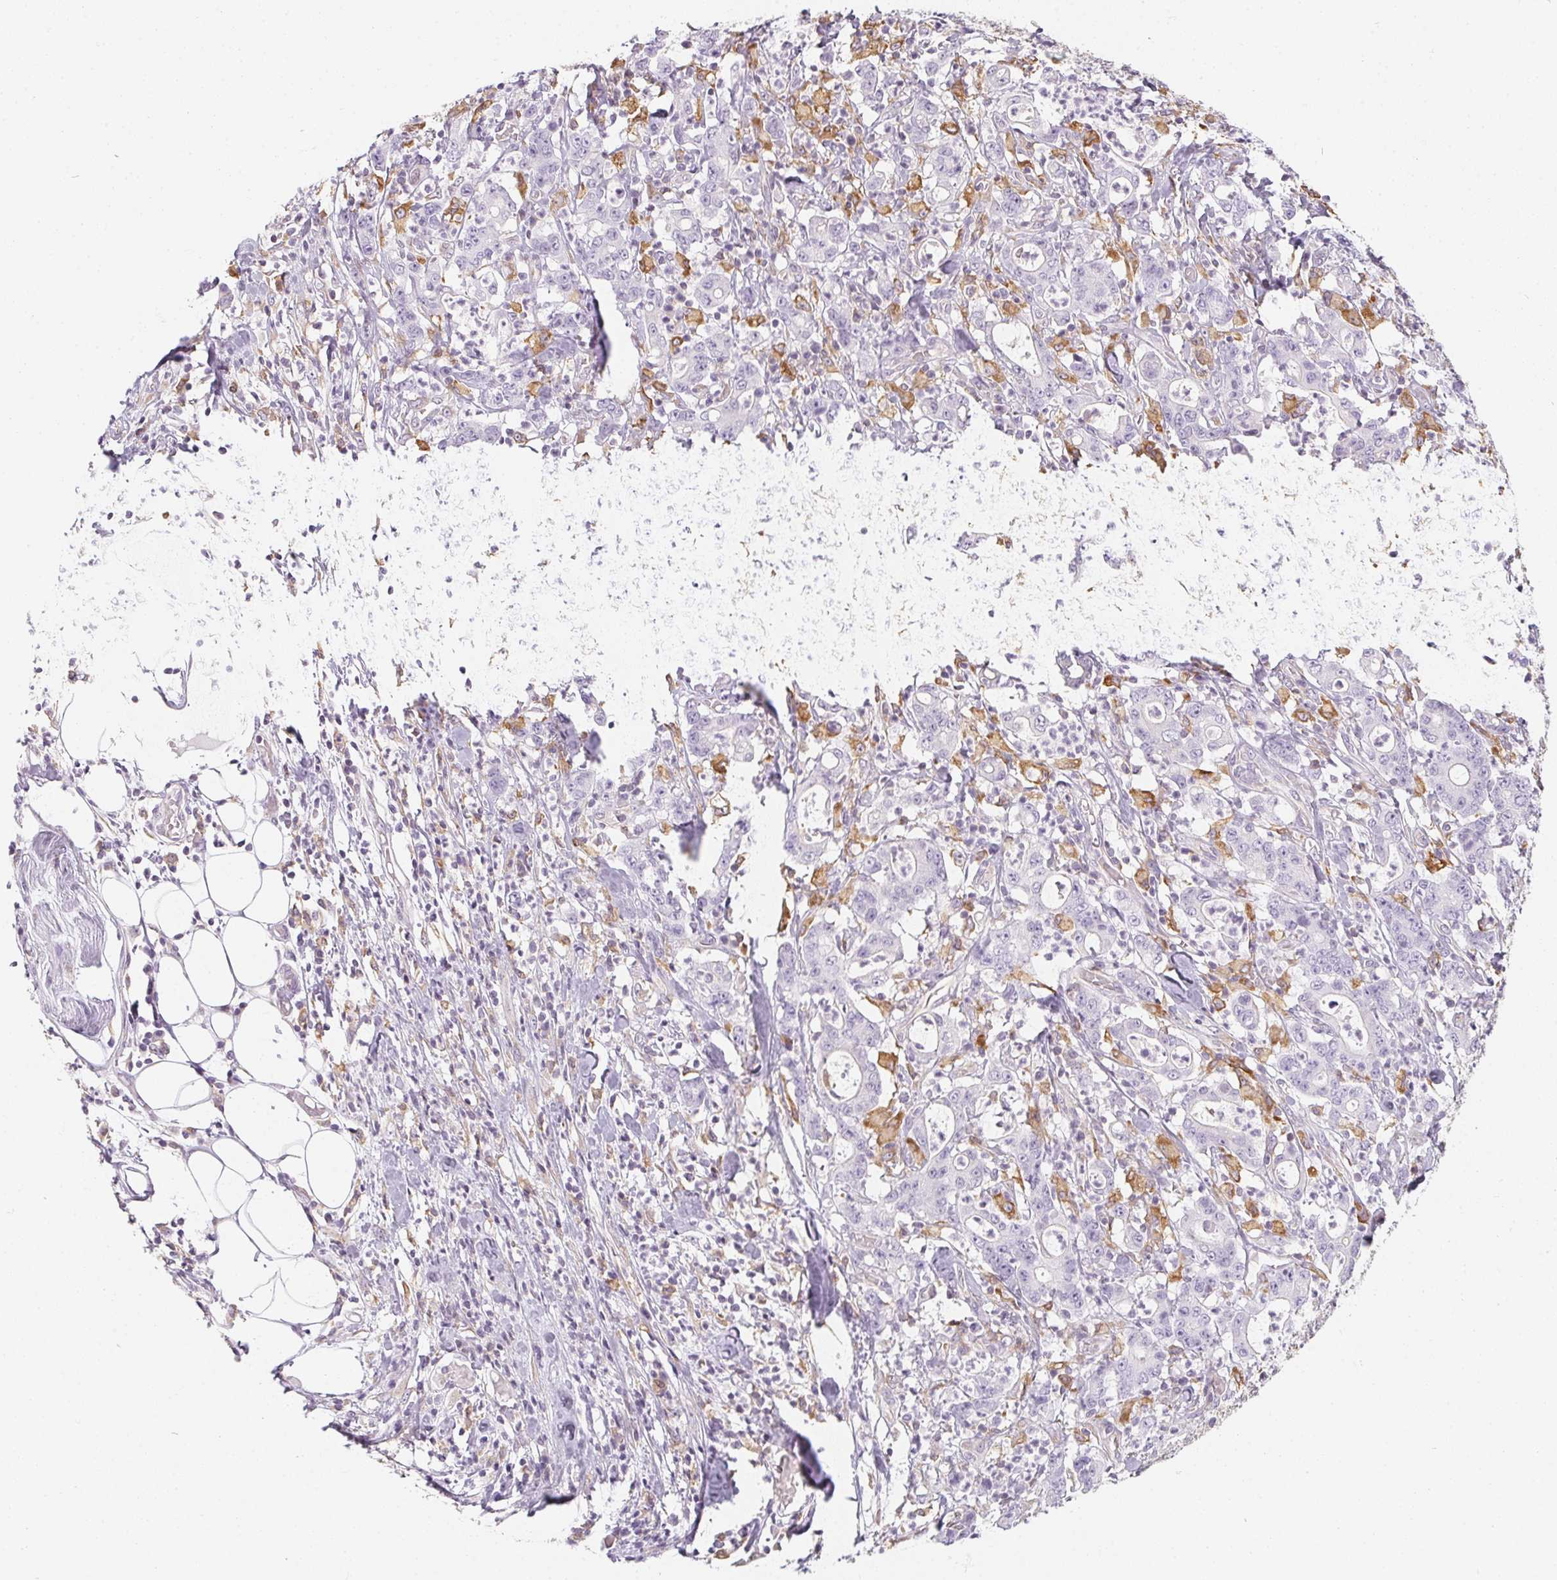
{"staining": {"intensity": "negative", "quantity": "none", "location": "none"}, "tissue": "stomach cancer", "cell_type": "Tumor cells", "image_type": "cancer", "snomed": [{"axis": "morphology", "description": "Adenocarcinoma, NOS"}, {"axis": "topography", "description": "Stomach, upper"}], "caption": "A high-resolution histopathology image shows immunohistochemistry (IHC) staining of stomach adenocarcinoma, which exhibits no significant staining in tumor cells.", "gene": "SOAT1", "patient": {"sex": "male", "age": 68}}